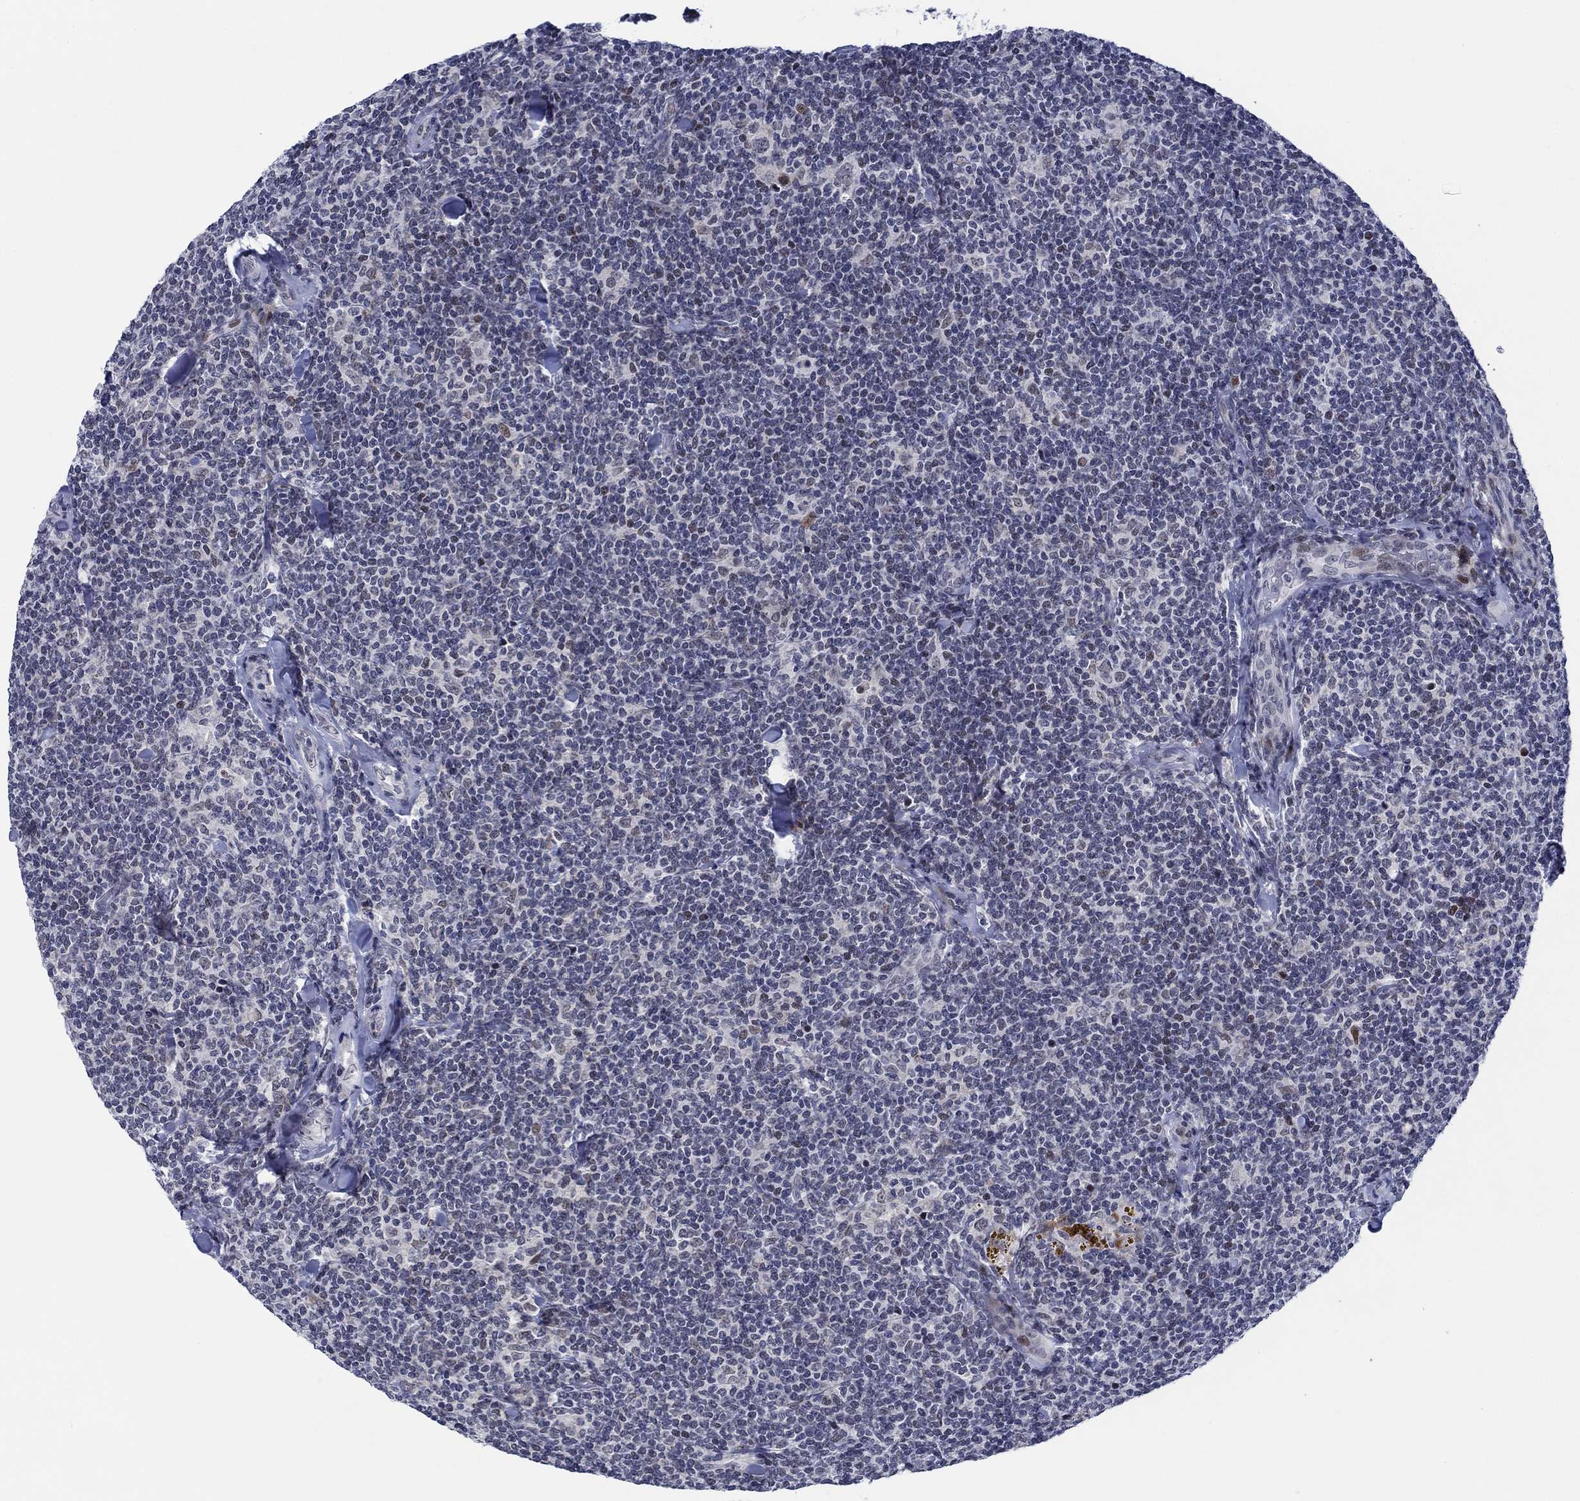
{"staining": {"intensity": "negative", "quantity": "none", "location": "none"}, "tissue": "lymphoma", "cell_type": "Tumor cells", "image_type": "cancer", "snomed": [{"axis": "morphology", "description": "Malignant lymphoma, non-Hodgkin's type, Low grade"}, {"axis": "topography", "description": "Lymph node"}], "caption": "Tumor cells are negative for brown protein staining in lymphoma.", "gene": "NEU3", "patient": {"sex": "female", "age": 56}}